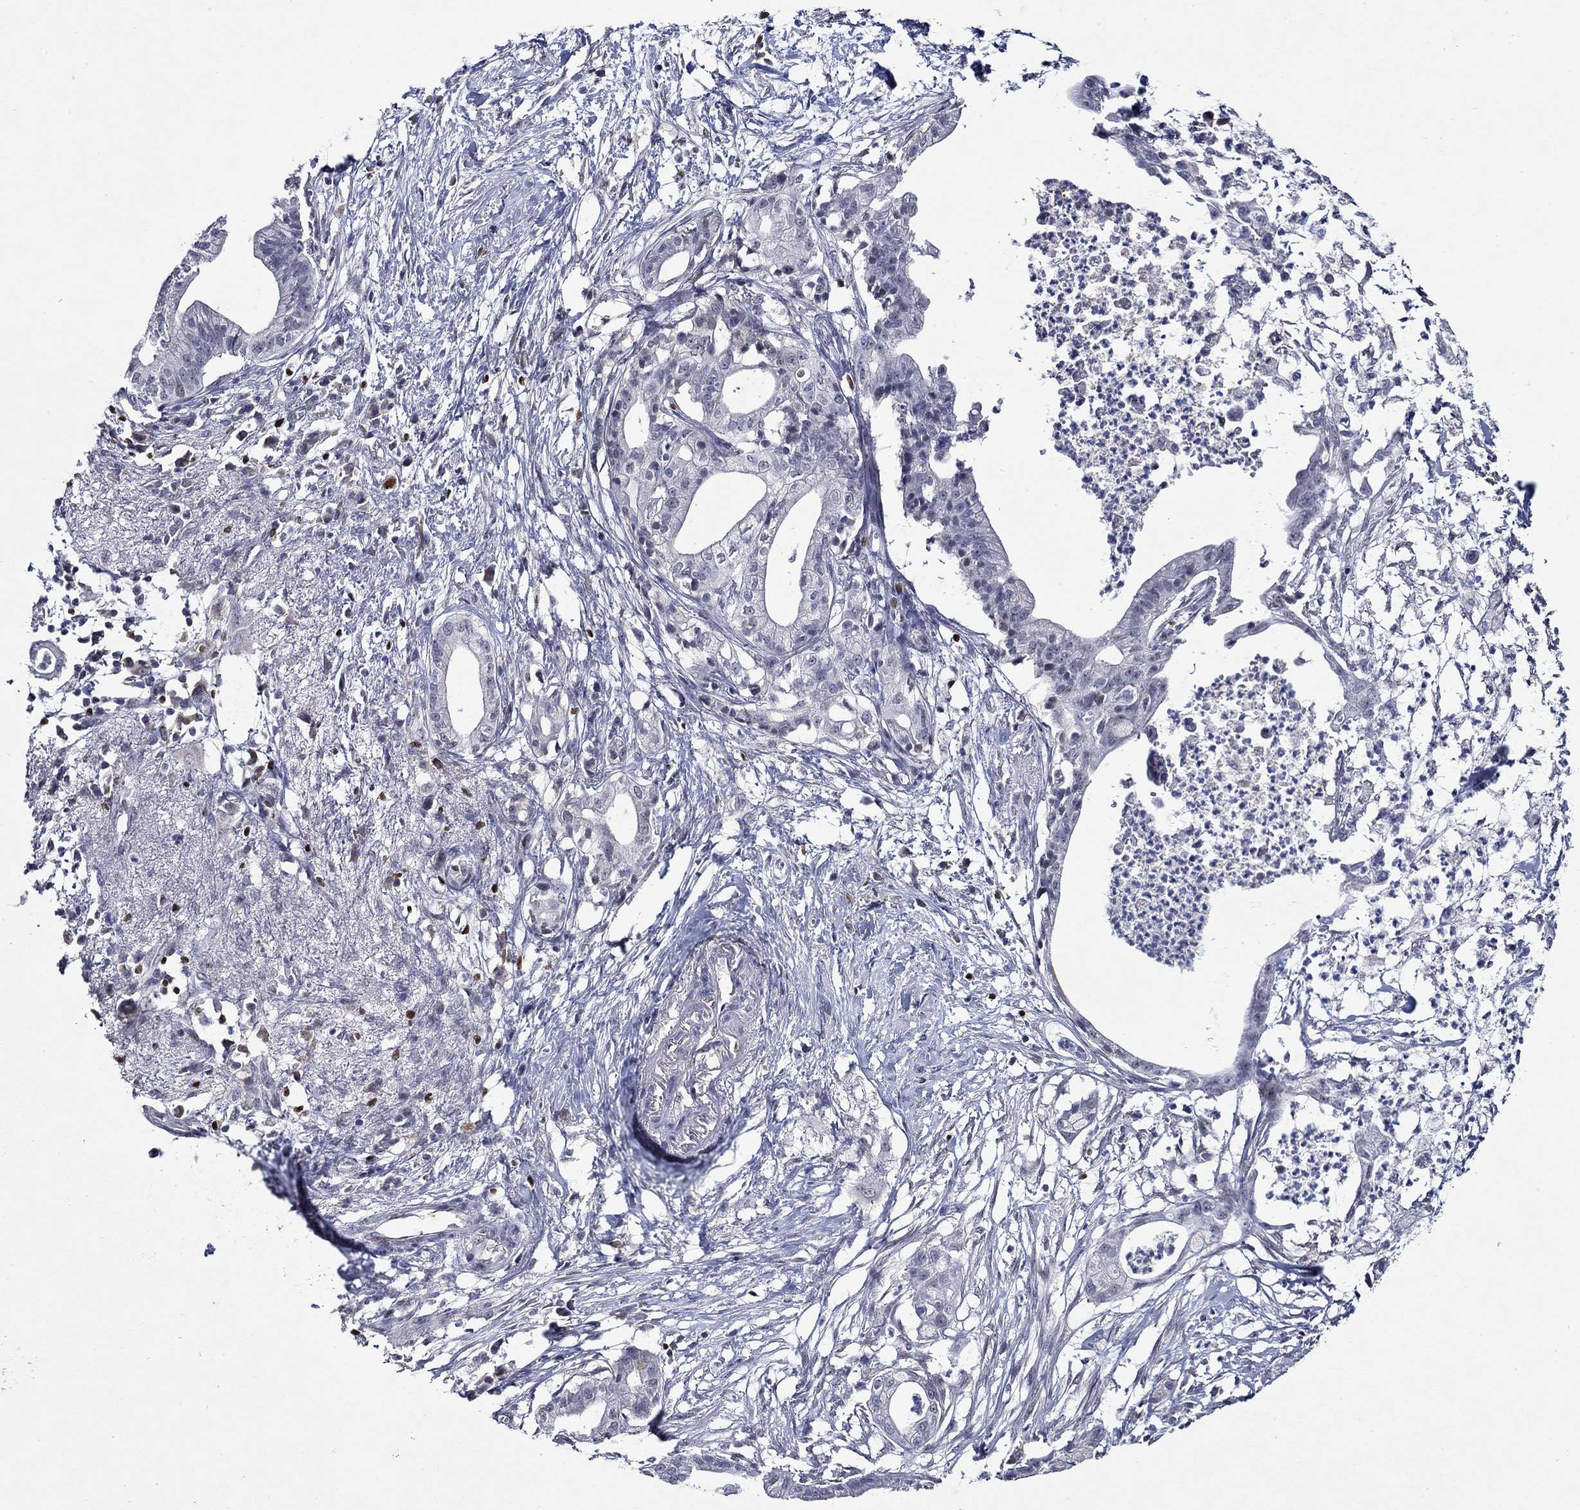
{"staining": {"intensity": "negative", "quantity": "none", "location": "none"}, "tissue": "pancreatic cancer", "cell_type": "Tumor cells", "image_type": "cancer", "snomed": [{"axis": "morphology", "description": "Normal tissue, NOS"}, {"axis": "morphology", "description": "Adenocarcinoma, NOS"}, {"axis": "topography", "description": "Pancreas"}], "caption": "Immunohistochemistry micrograph of adenocarcinoma (pancreatic) stained for a protein (brown), which demonstrates no positivity in tumor cells. (DAB immunohistochemistry (IHC) visualized using brightfield microscopy, high magnification).", "gene": "GATA2", "patient": {"sex": "female", "age": 58}}